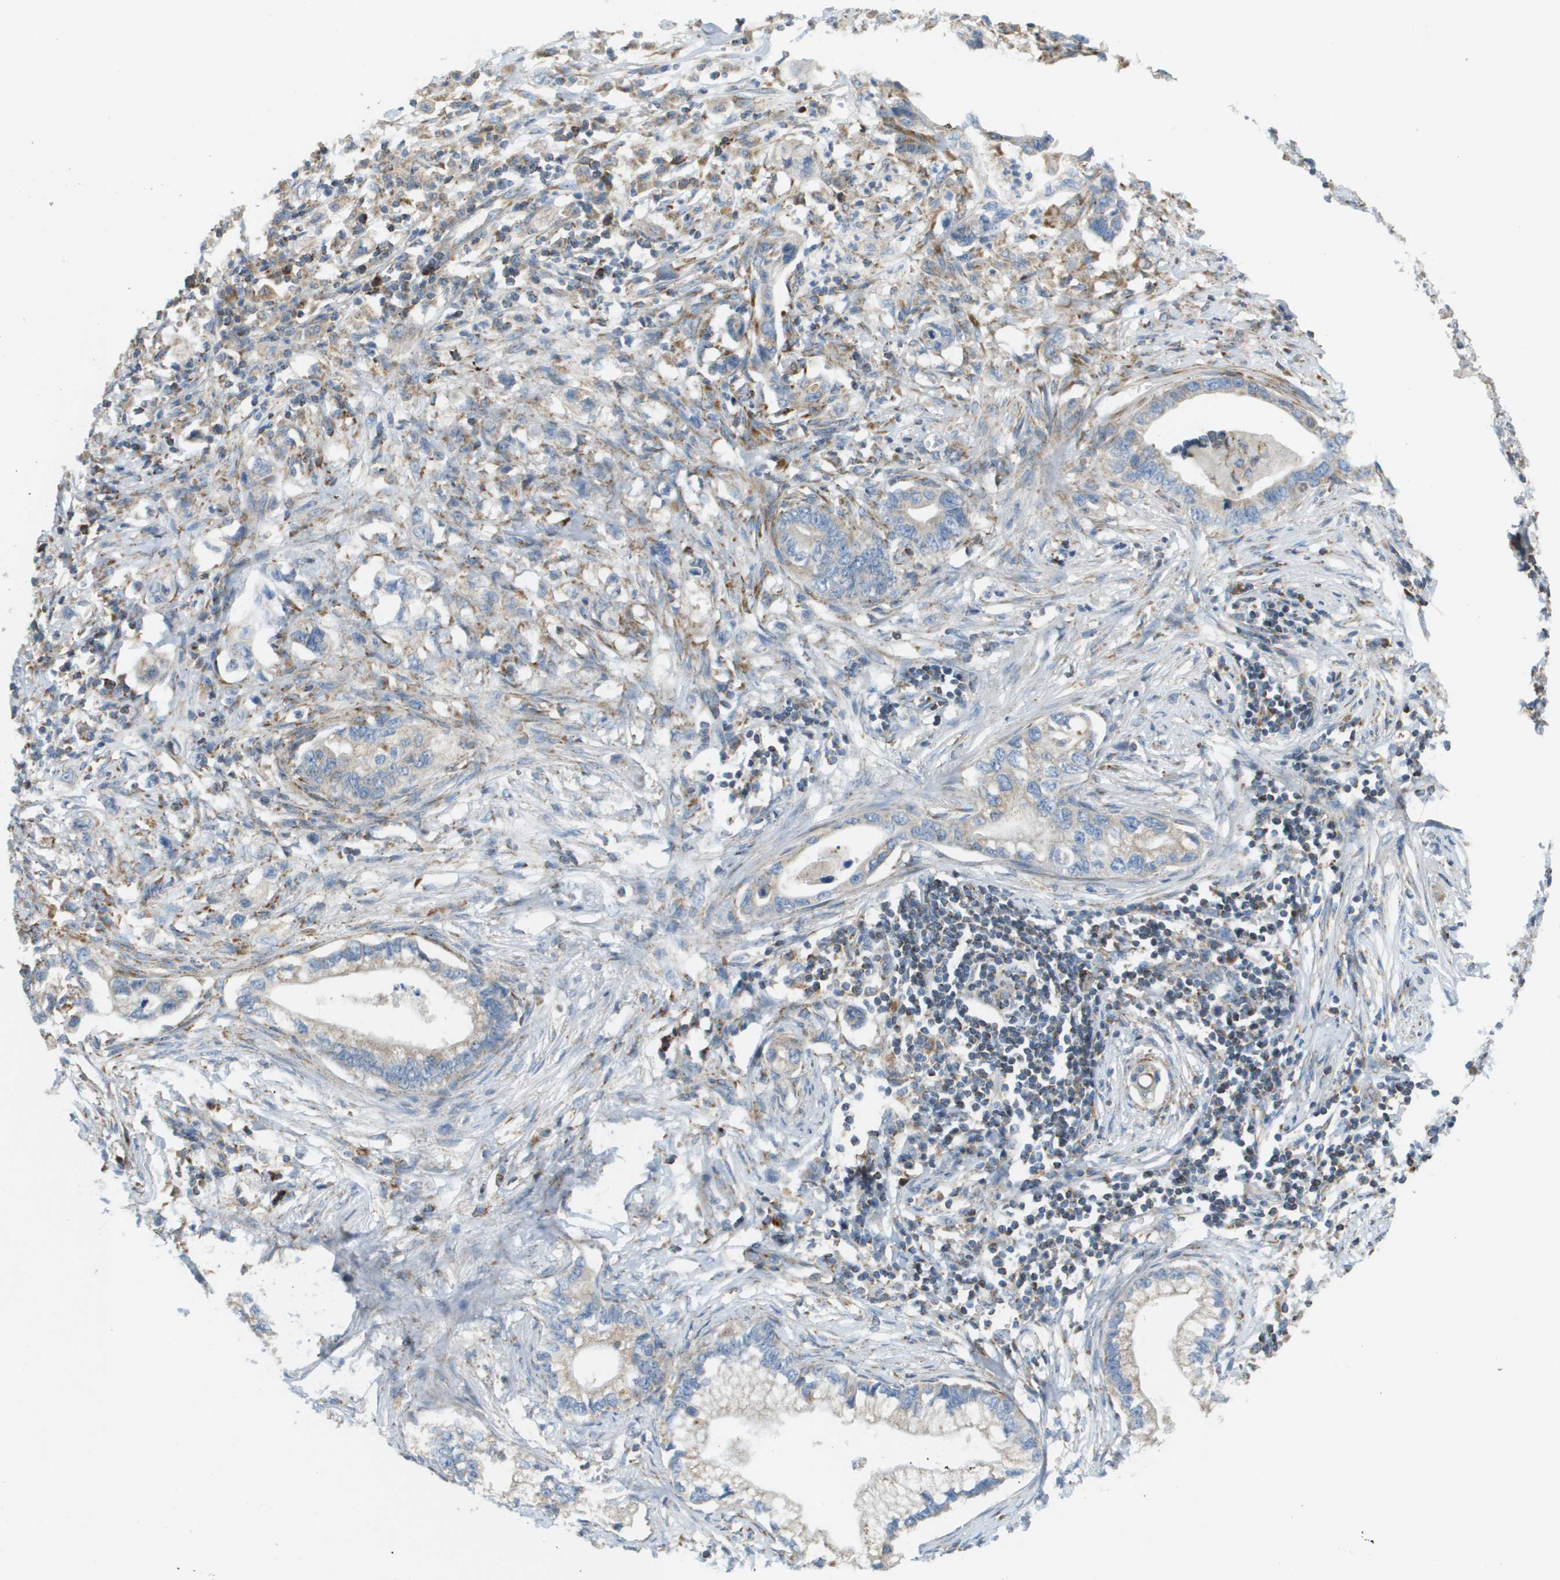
{"staining": {"intensity": "negative", "quantity": "none", "location": "none"}, "tissue": "pancreatic cancer", "cell_type": "Tumor cells", "image_type": "cancer", "snomed": [{"axis": "morphology", "description": "Adenocarcinoma, NOS"}, {"axis": "topography", "description": "Pancreas"}], "caption": "Immunohistochemistry (IHC) micrograph of neoplastic tissue: adenocarcinoma (pancreatic) stained with DAB (3,3'-diaminobenzidine) exhibits no significant protein staining in tumor cells.", "gene": "NRK", "patient": {"sex": "male", "age": 56}}